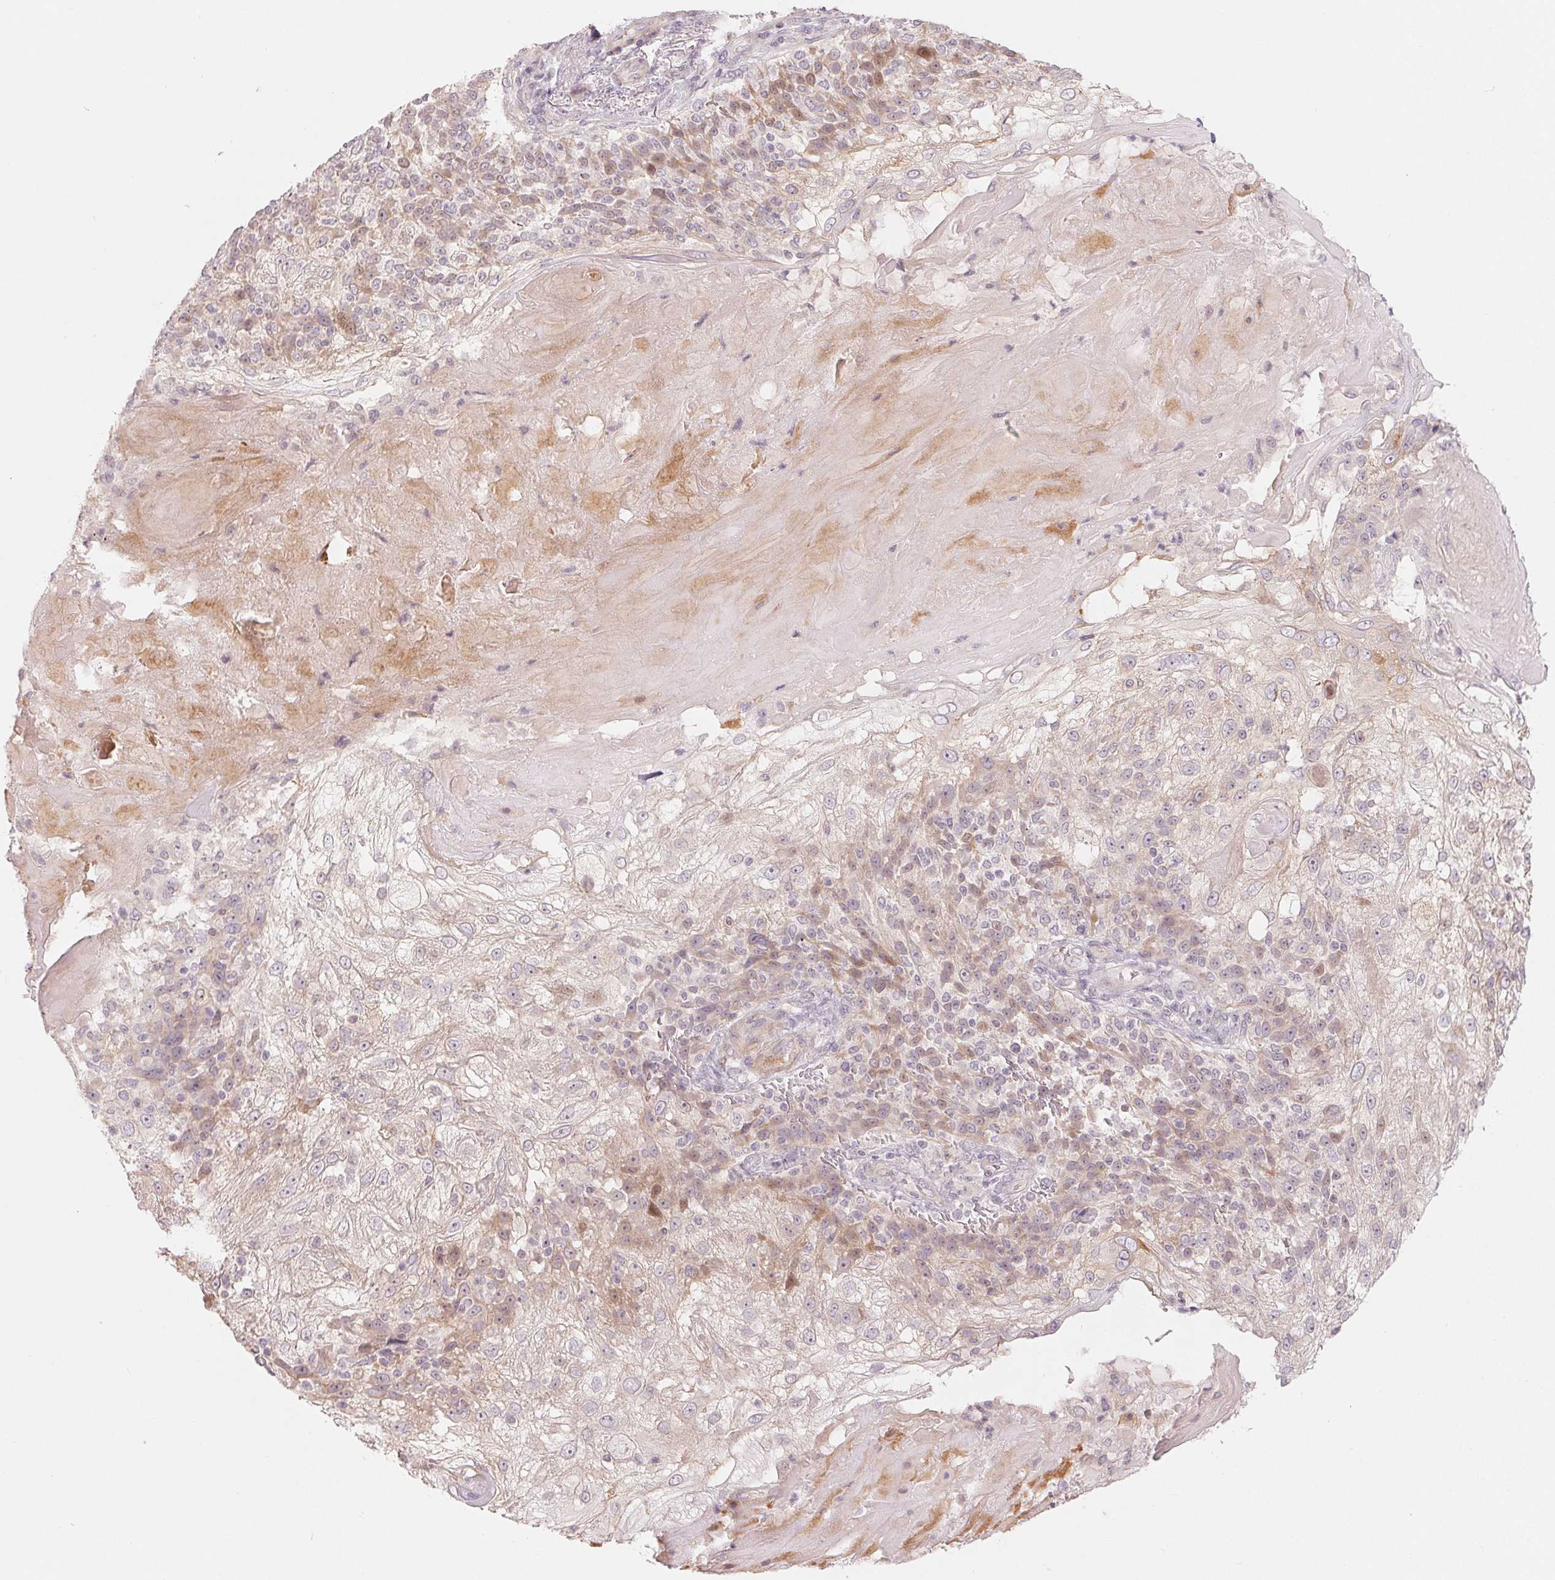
{"staining": {"intensity": "weak", "quantity": "25%-75%", "location": "cytoplasmic/membranous"}, "tissue": "skin cancer", "cell_type": "Tumor cells", "image_type": "cancer", "snomed": [{"axis": "morphology", "description": "Normal tissue, NOS"}, {"axis": "morphology", "description": "Squamous cell carcinoma, NOS"}, {"axis": "topography", "description": "Skin"}], "caption": "Skin cancer (squamous cell carcinoma) was stained to show a protein in brown. There is low levels of weak cytoplasmic/membranous expression in approximately 25%-75% of tumor cells.", "gene": "DENND2C", "patient": {"sex": "female", "age": 83}}